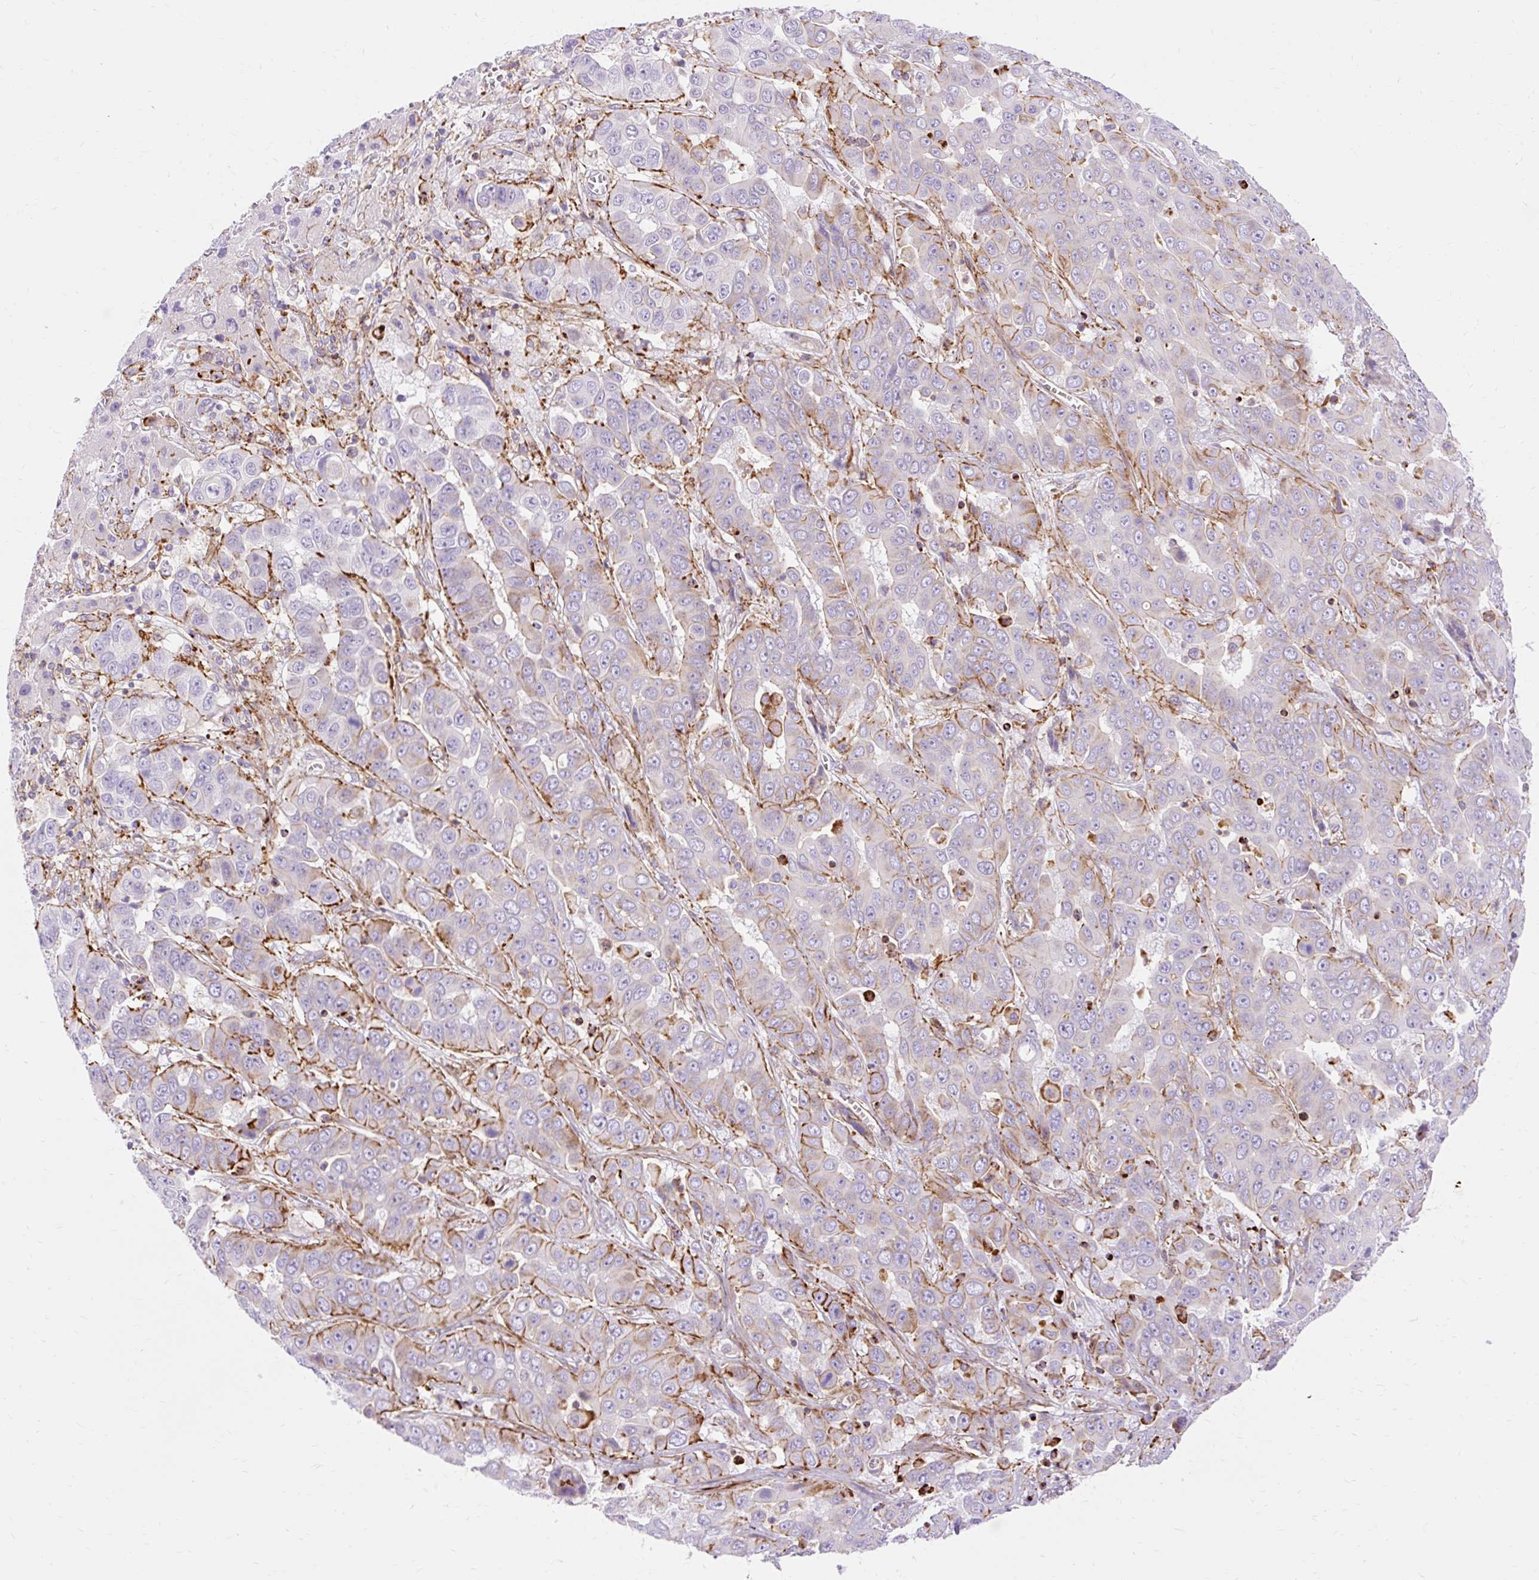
{"staining": {"intensity": "strong", "quantity": "<25%", "location": "cytoplasmic/membranous"}, "tissue": "liver cancer", "cell_type": "Tumor cells", "image_type": "cancer", "snomed": [{"axis": "morphology", "description": "Cholangiocarcinoma"}, {"axis": "topography", "description": "Liver"}], "caption": "Tumor cells demonstrate medium levels of strong cytoplasmic/membranous staining in approximately <25% of cells in human liver cholangiocarcinoma. (DAB (3,3'-diaminobenzidine) = brown stain, brightfield microscopy at high magnification).", "gene": "CORO7-PAM16", "patient": {"sex": "female", "age": 52}}